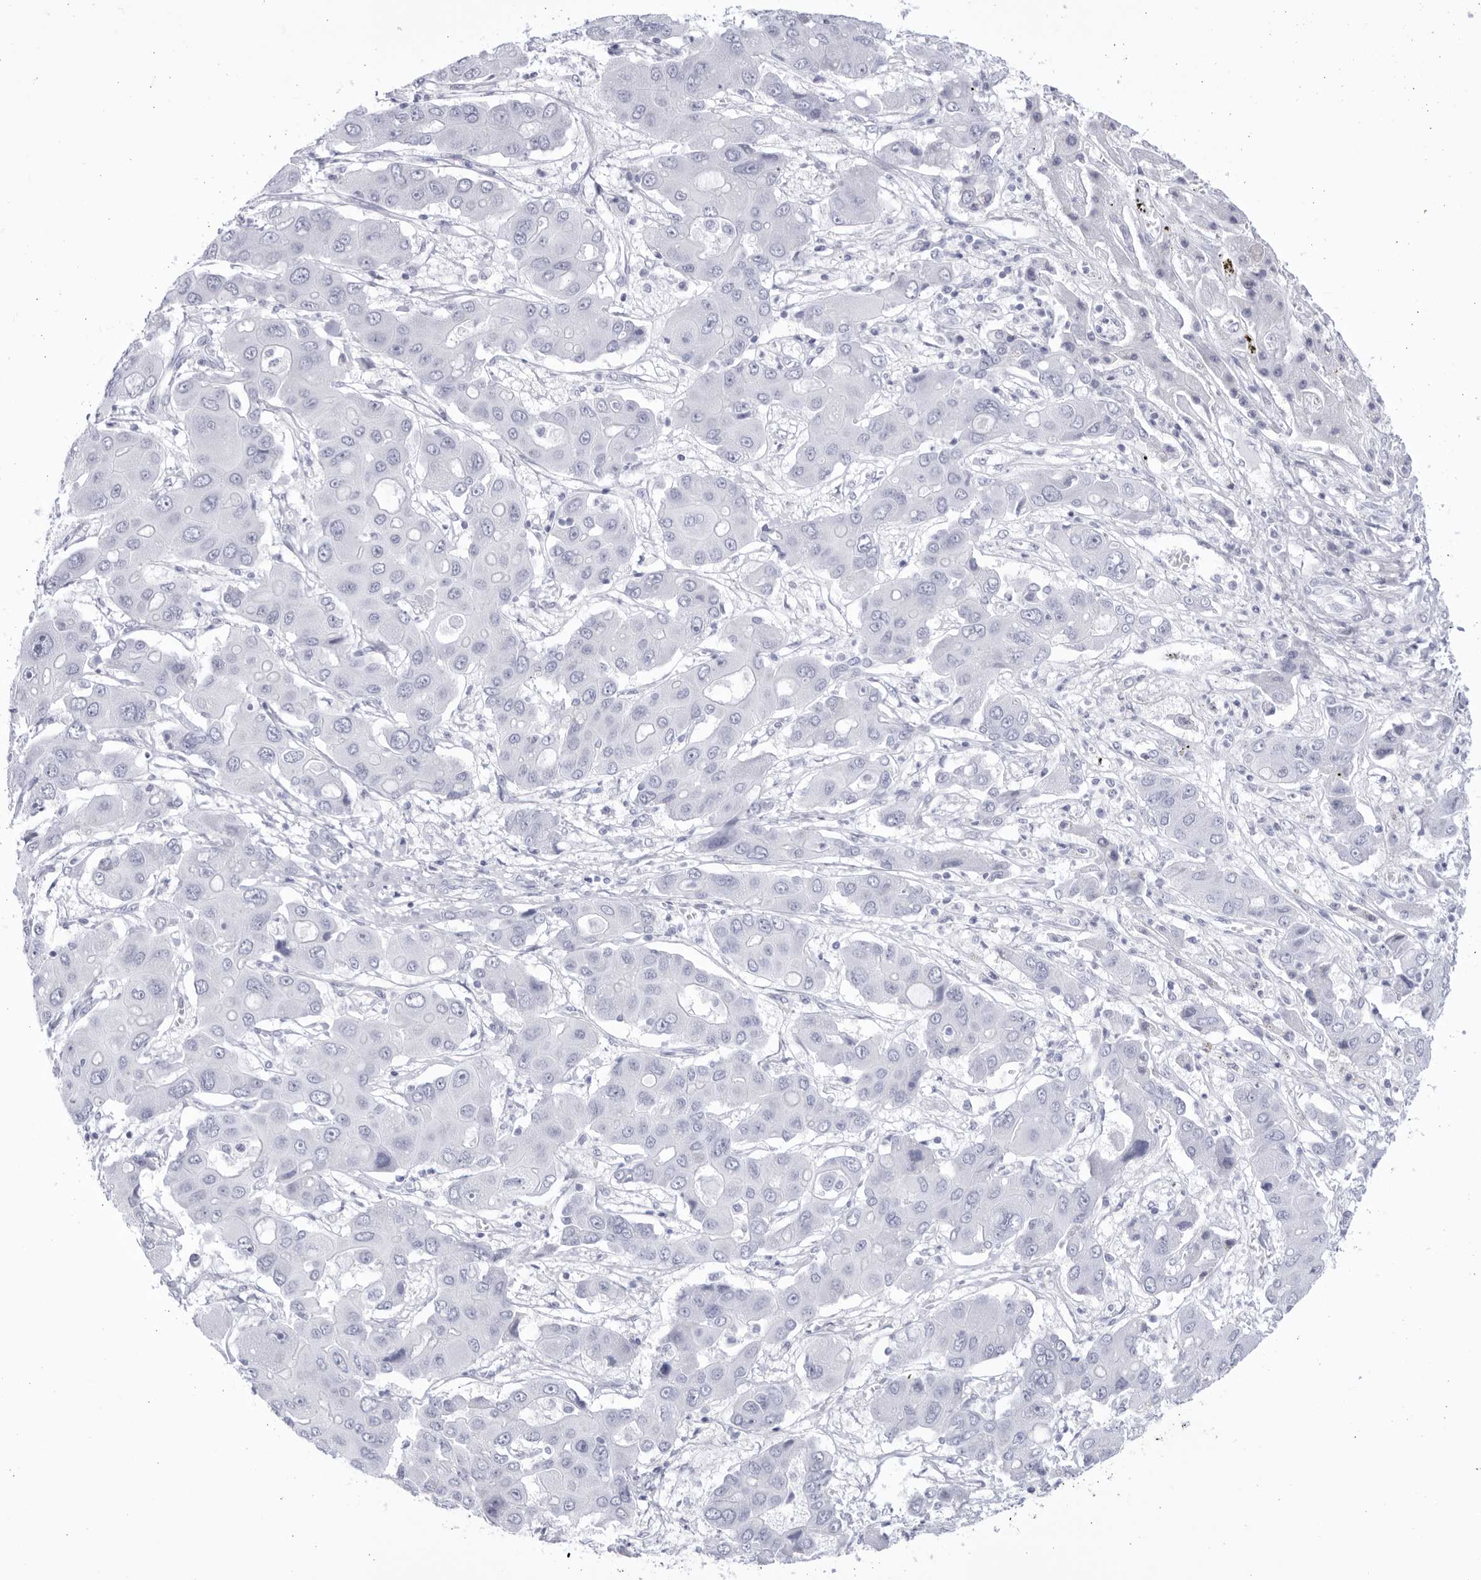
{"staining": {"intensity": "negative", "quantity": "none", "location": "none"}, "tissue": "liver cancer", "cell_type": "Tumor cells", "image_type": "cancer", "snomed": [{"axis": "morphology", "description": "Cholangiocarcinoma"}, {"axis": "topography", "description": "Liver"}], "caption": "Protein analysis of liver cancer (cholangiocarcinoma) displays no significant staining in tumor cells. (Immunohistochemistry (ihc), brightfield microscopy, high magnification).", "gene": "CCDC181", "patient": {"sex": "male", "age": 67}}